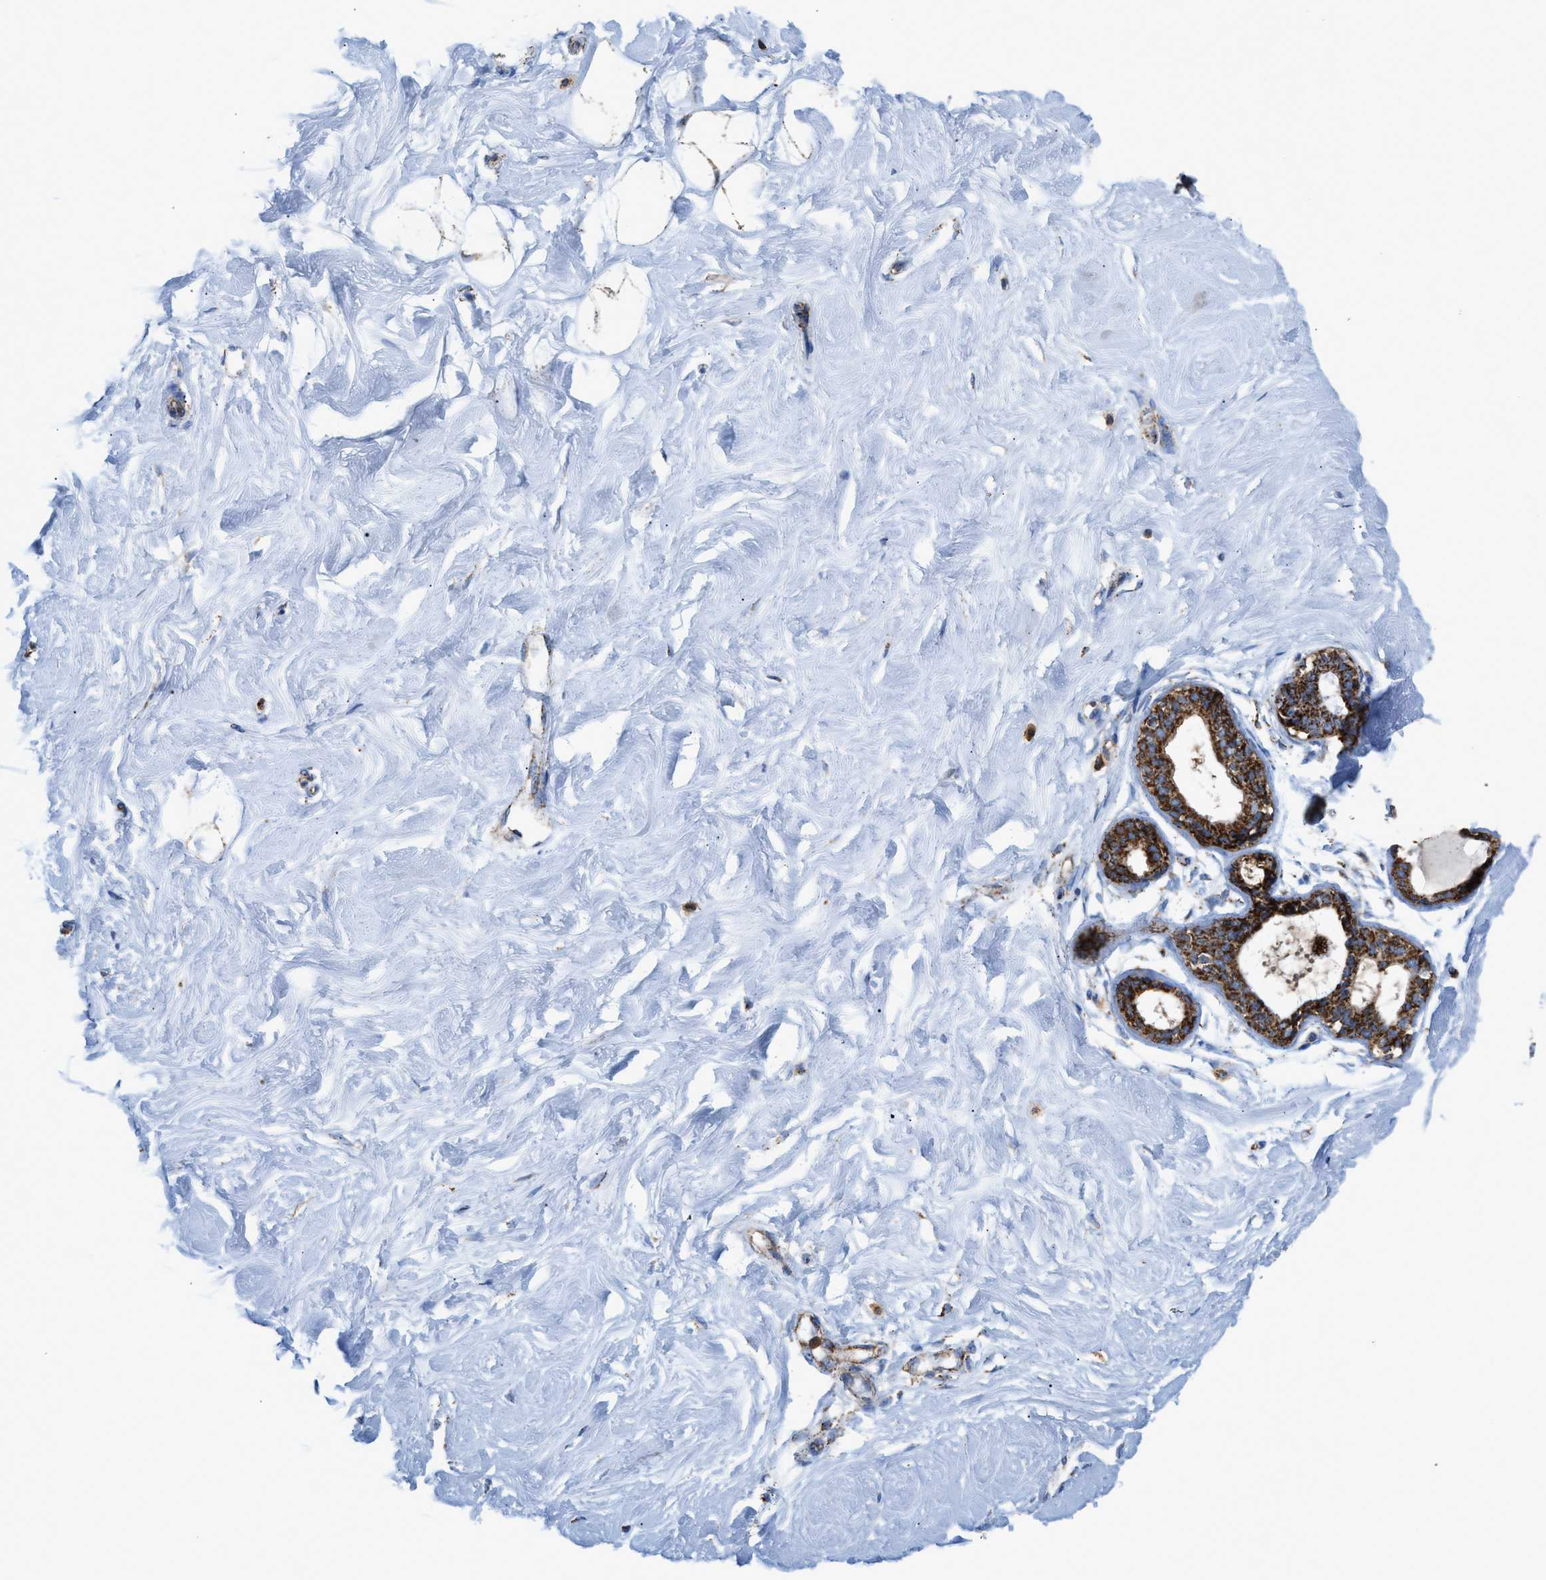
{"staining": {"intensity": "moderate", "quantity": ">75%", "location": "cytoplasmic/membranous"}, "tissue": "breast", "cell_type": "Adipocytes", "image_type": "normal", "snomed": [{"axis": "morphology", "description": "Normal tissue, NOS"}, {"axis": "topography", "description": "Breast"}], "caption": "Moderate cytoplasmic/membranous staining for a protein is appreciated in about >75% of adipocytes of normal breast using immunohistochemistry.", "gene": "ECHS1", "patient": {"sex": "female", "age": 23}}